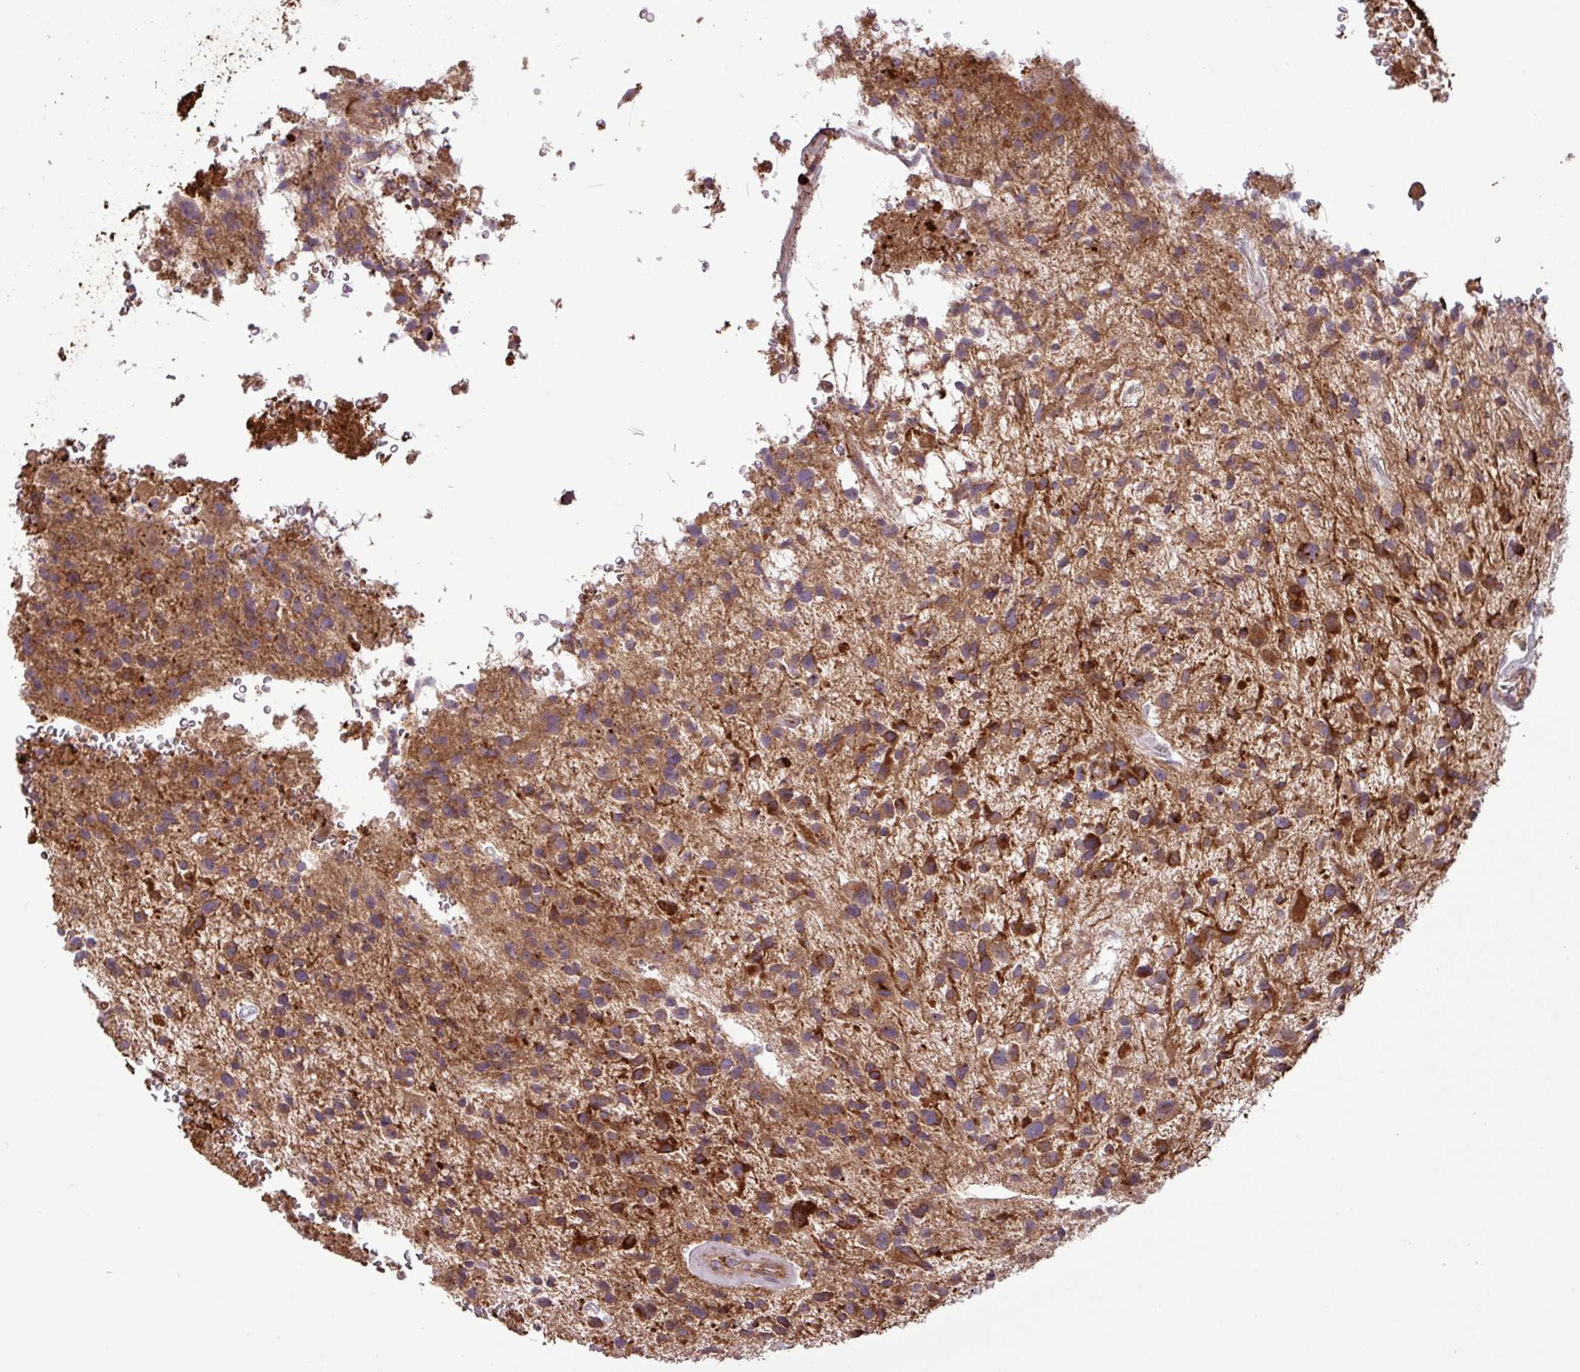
{"staining": {"intensity": "strong", "quantity": ">75%", "location": "cytoplasmic/membranous"}, "tissue": "glioma", "cell_type": "Tumor cells", "image_type": "cancer", "snomed": [{"axis": "morphology", "description": "Glioma, malignant, High grade"}, {"axis": "topography", "description": "Brain"}], "caption": "High-power microscopy captured an IHC image of malignant glioma (high-grade), revealing strong cytoplasmic/membranous staining in approximately >75% of tumor cells. (IHC, brightfield microscopy, high magnification).", "gene": "ZNF300", "patient": {"sex": "male", "age": 47}}